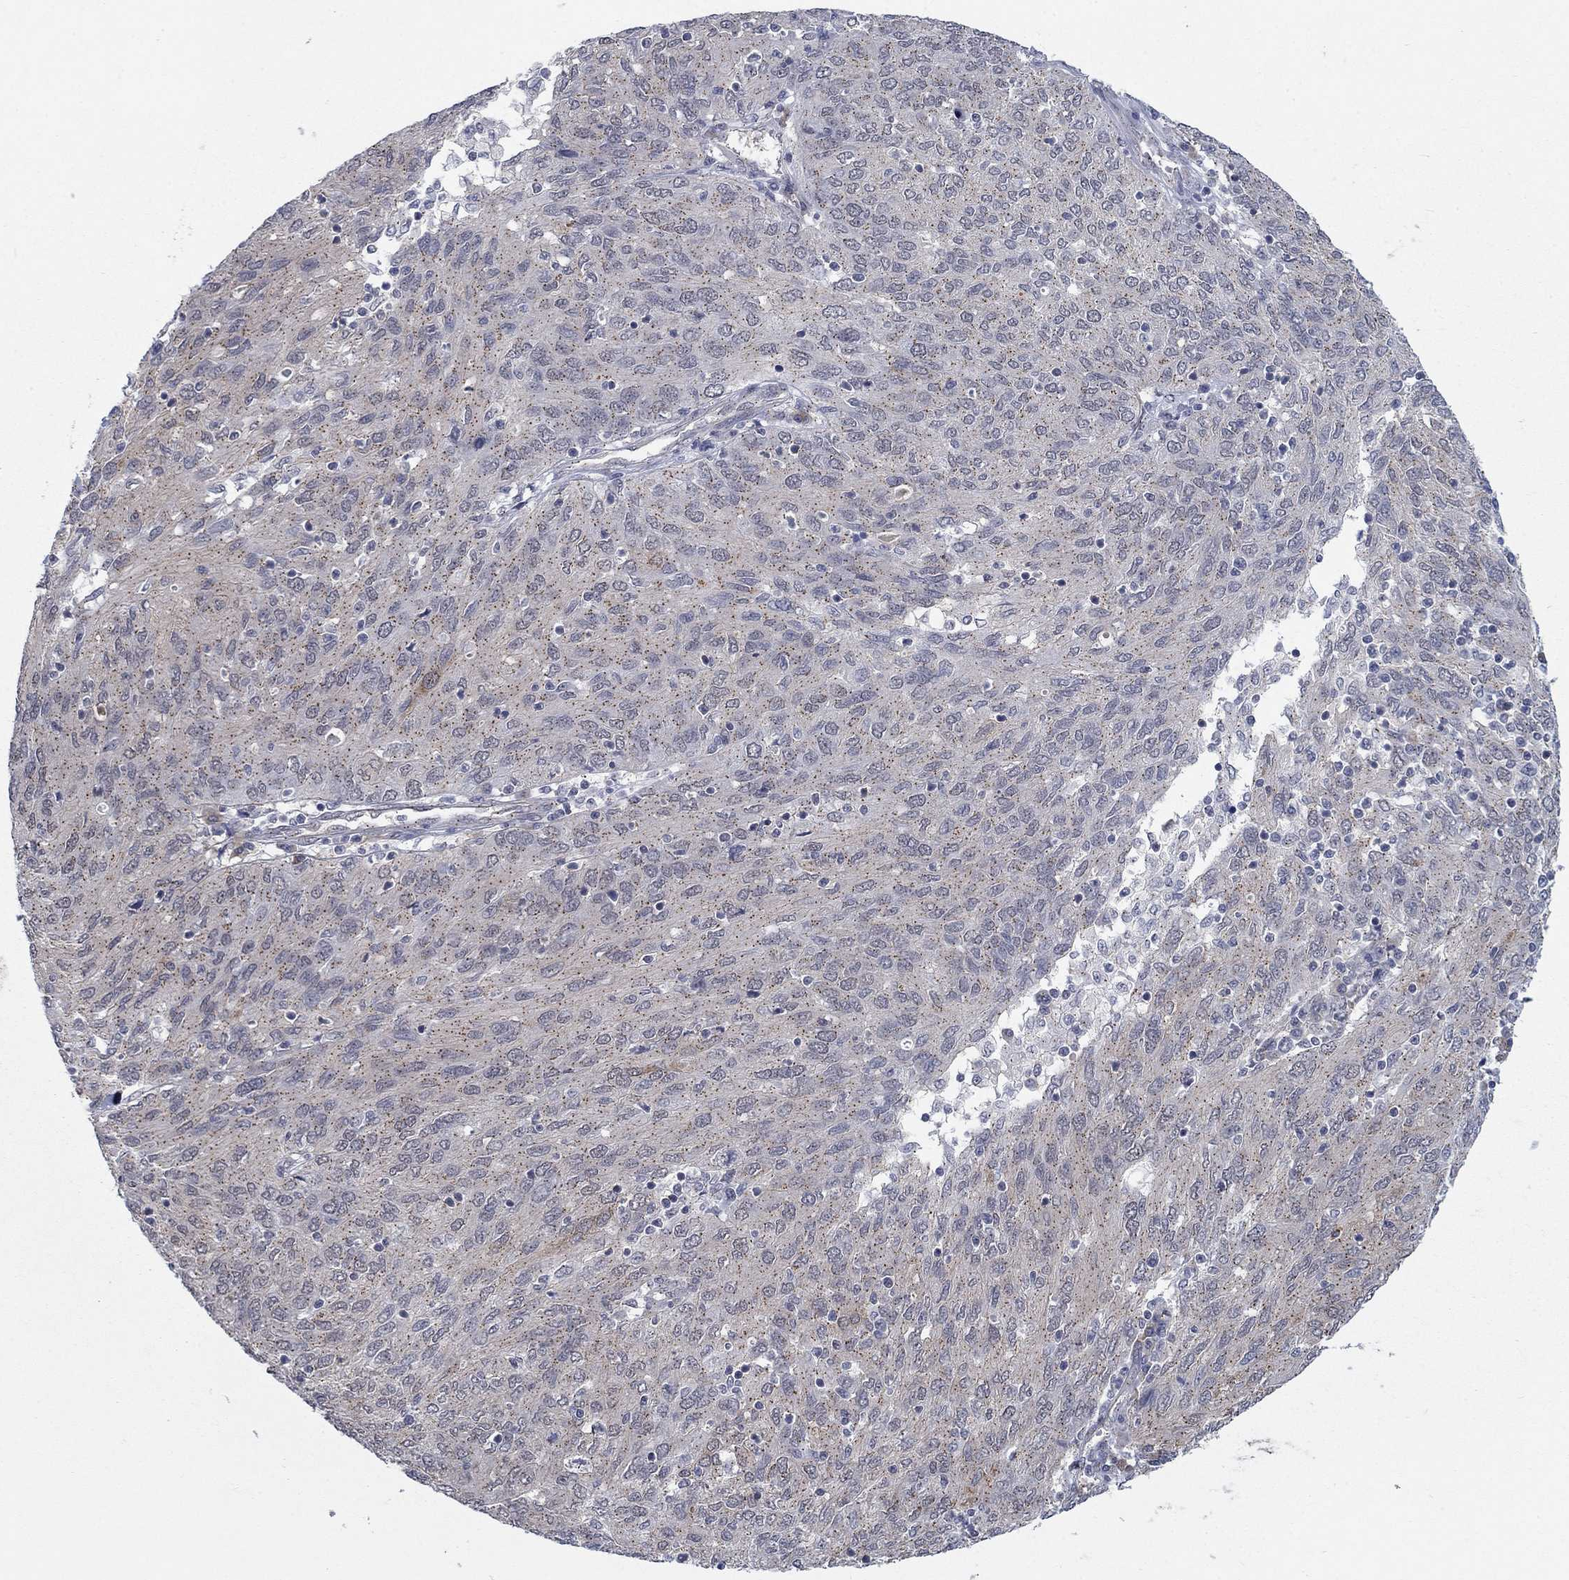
{"staining": {"intensity": "moderate", "quantity": ">75%", "location": "cytoplasmic/membranous"}, "tissue": "ovarian cancer", "cell_type": "Tumor cells", "image_type": "cancer", "snomed": [{"axis": "morphology", "description": "Carcinoma, endometroid"}, {"axis": "topography", "description": "Ovary"}], "caption": "This micrograph exhibits immunohistochemistry (IHC) staining of ovarian cancer, with medium moderate cytoplasmic/membranous staining in approximately >75% of tumor cells.", "gene": "SH3RF1", "patient": {"sex": "female", "age": 50}}